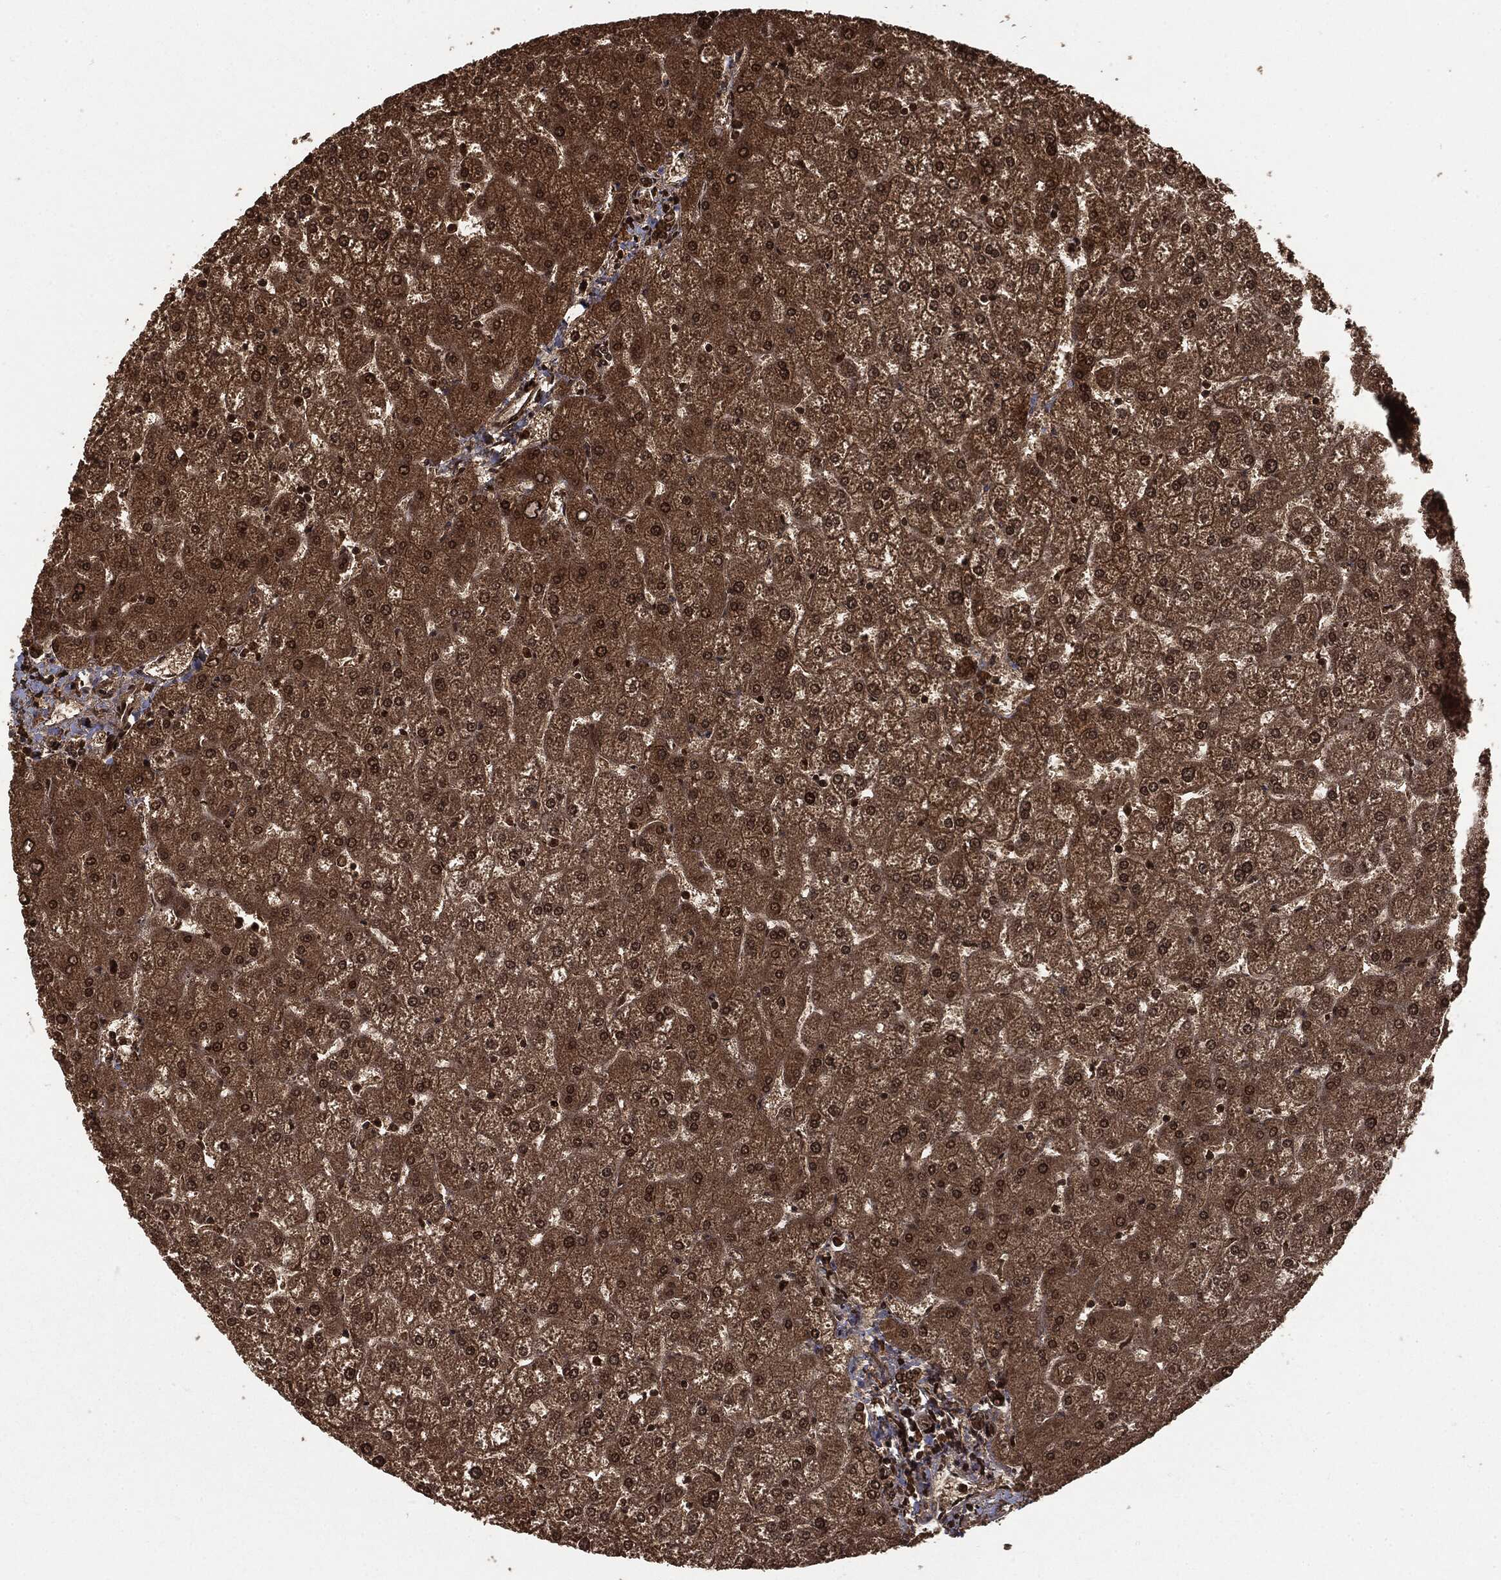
{"staining": {"intensity": "moderate", "quantity": ">75%", "location": "cytoplasmic/membranous"}, "tissue": "liver", "cell_type": "Cholangiocytes", "image_type": "normal", "snomed": [{"axis": "morphology", "description": "Normal tissue, NOS"}, {"axis": "topography", "description": "Liver"}], "caption": "Protein analysis of normal liver demonstrates moderate cytoplasmic/membranous positivity in about >75% of cholangiocytes.", "gene": "CTDP1", "patient": {"sex": "female", "age": 32}}